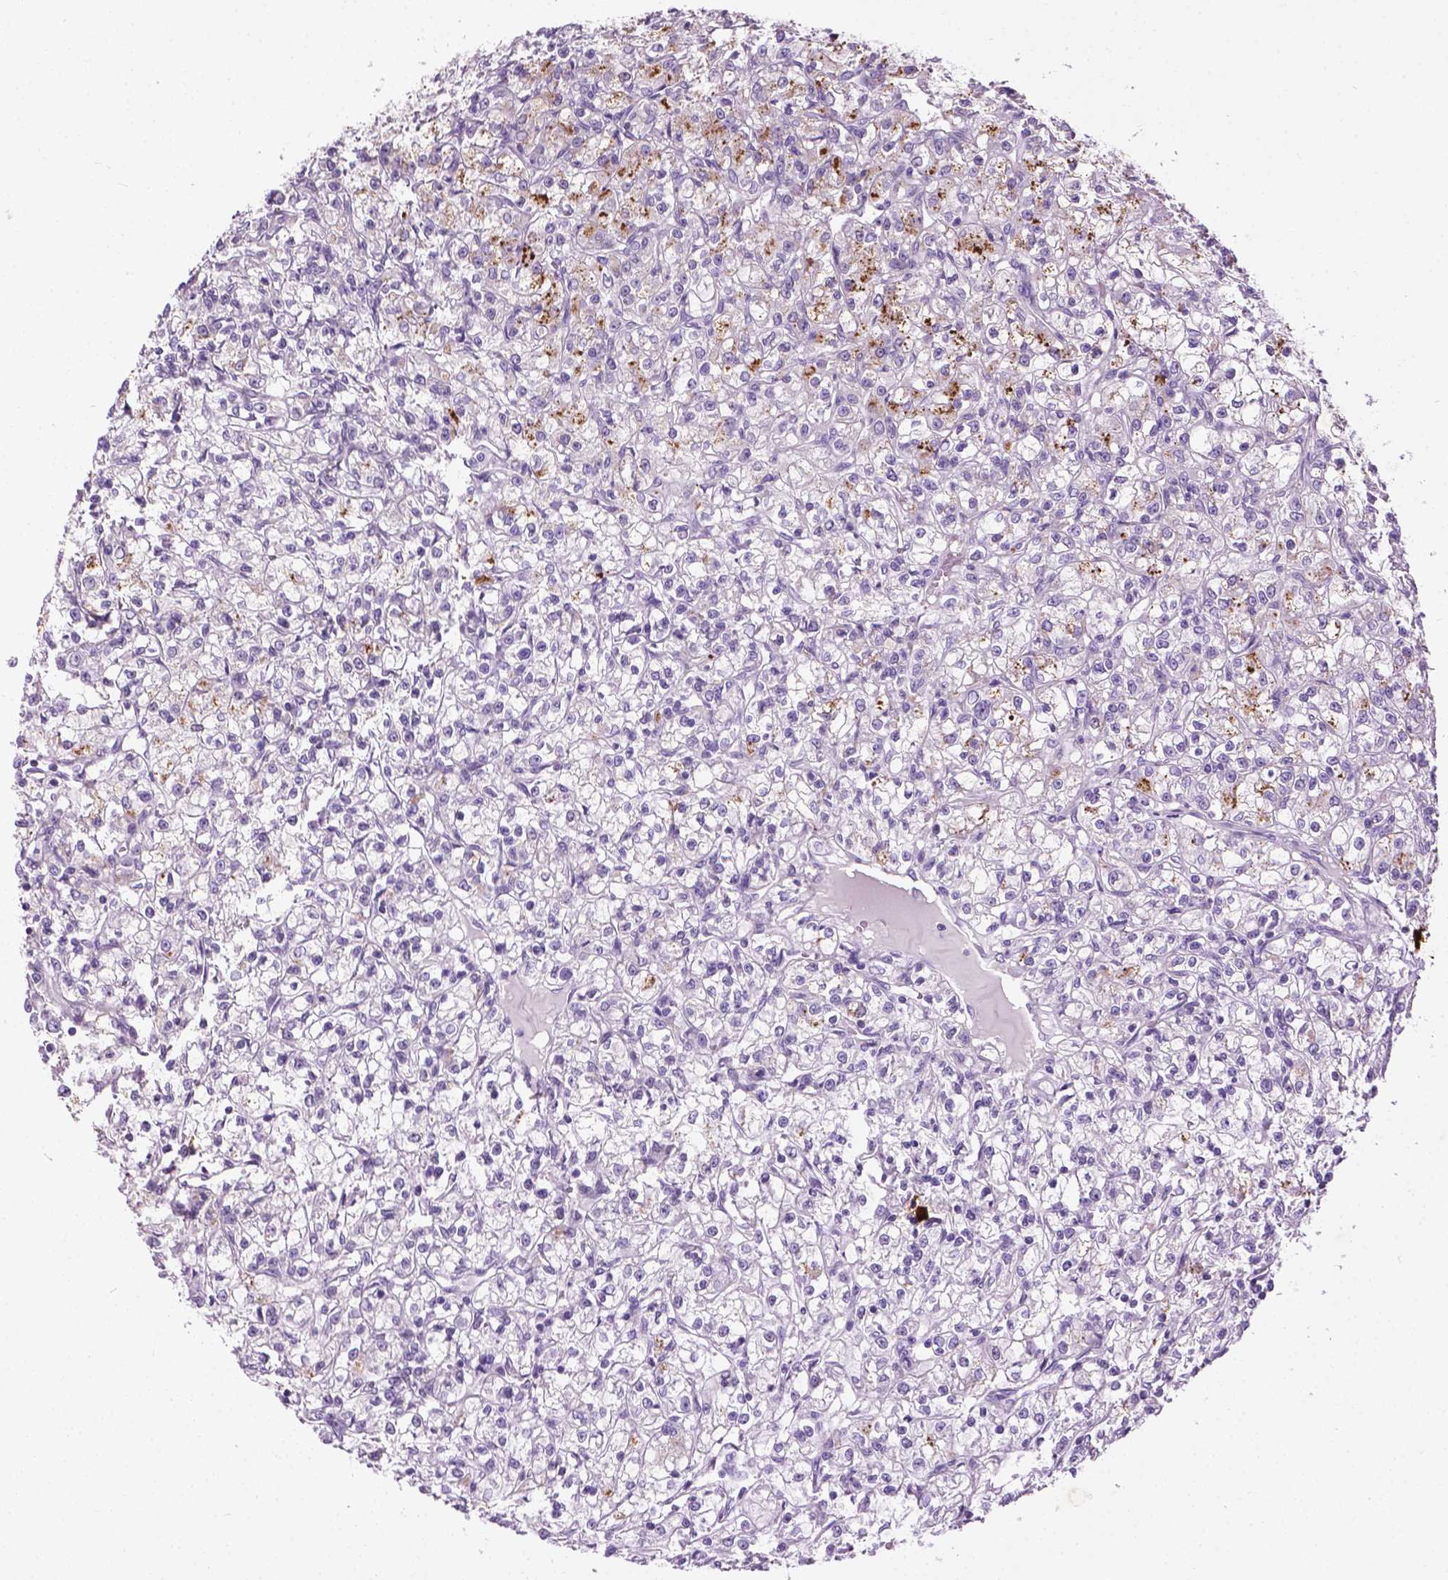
{"staining": {"intensity": "moderate", "quantity": "<25%", "location": "cytoplasmic/membranous"}, "tissue": "renal cancer", "cell_type": "Tumor cells", "image_type": "cancer", "snomed": [{"axis": "morphology", "description": "Adenocarcinoma, NOS"}, {"axis": "topography", "description": "Kidney"}], "caption": "Immunohistochemical staining of human adenocarcinoma (renal) shows moderate cytoplasmic/membranous protein expression in about <25% of tumor cells. (DAB (3,3'-diaminobenzidine) IHC, brown staining for protein, blue staining for nuclei).", "gene": "SPECC1L", "patient": {"sex": "female", "age": 59}}